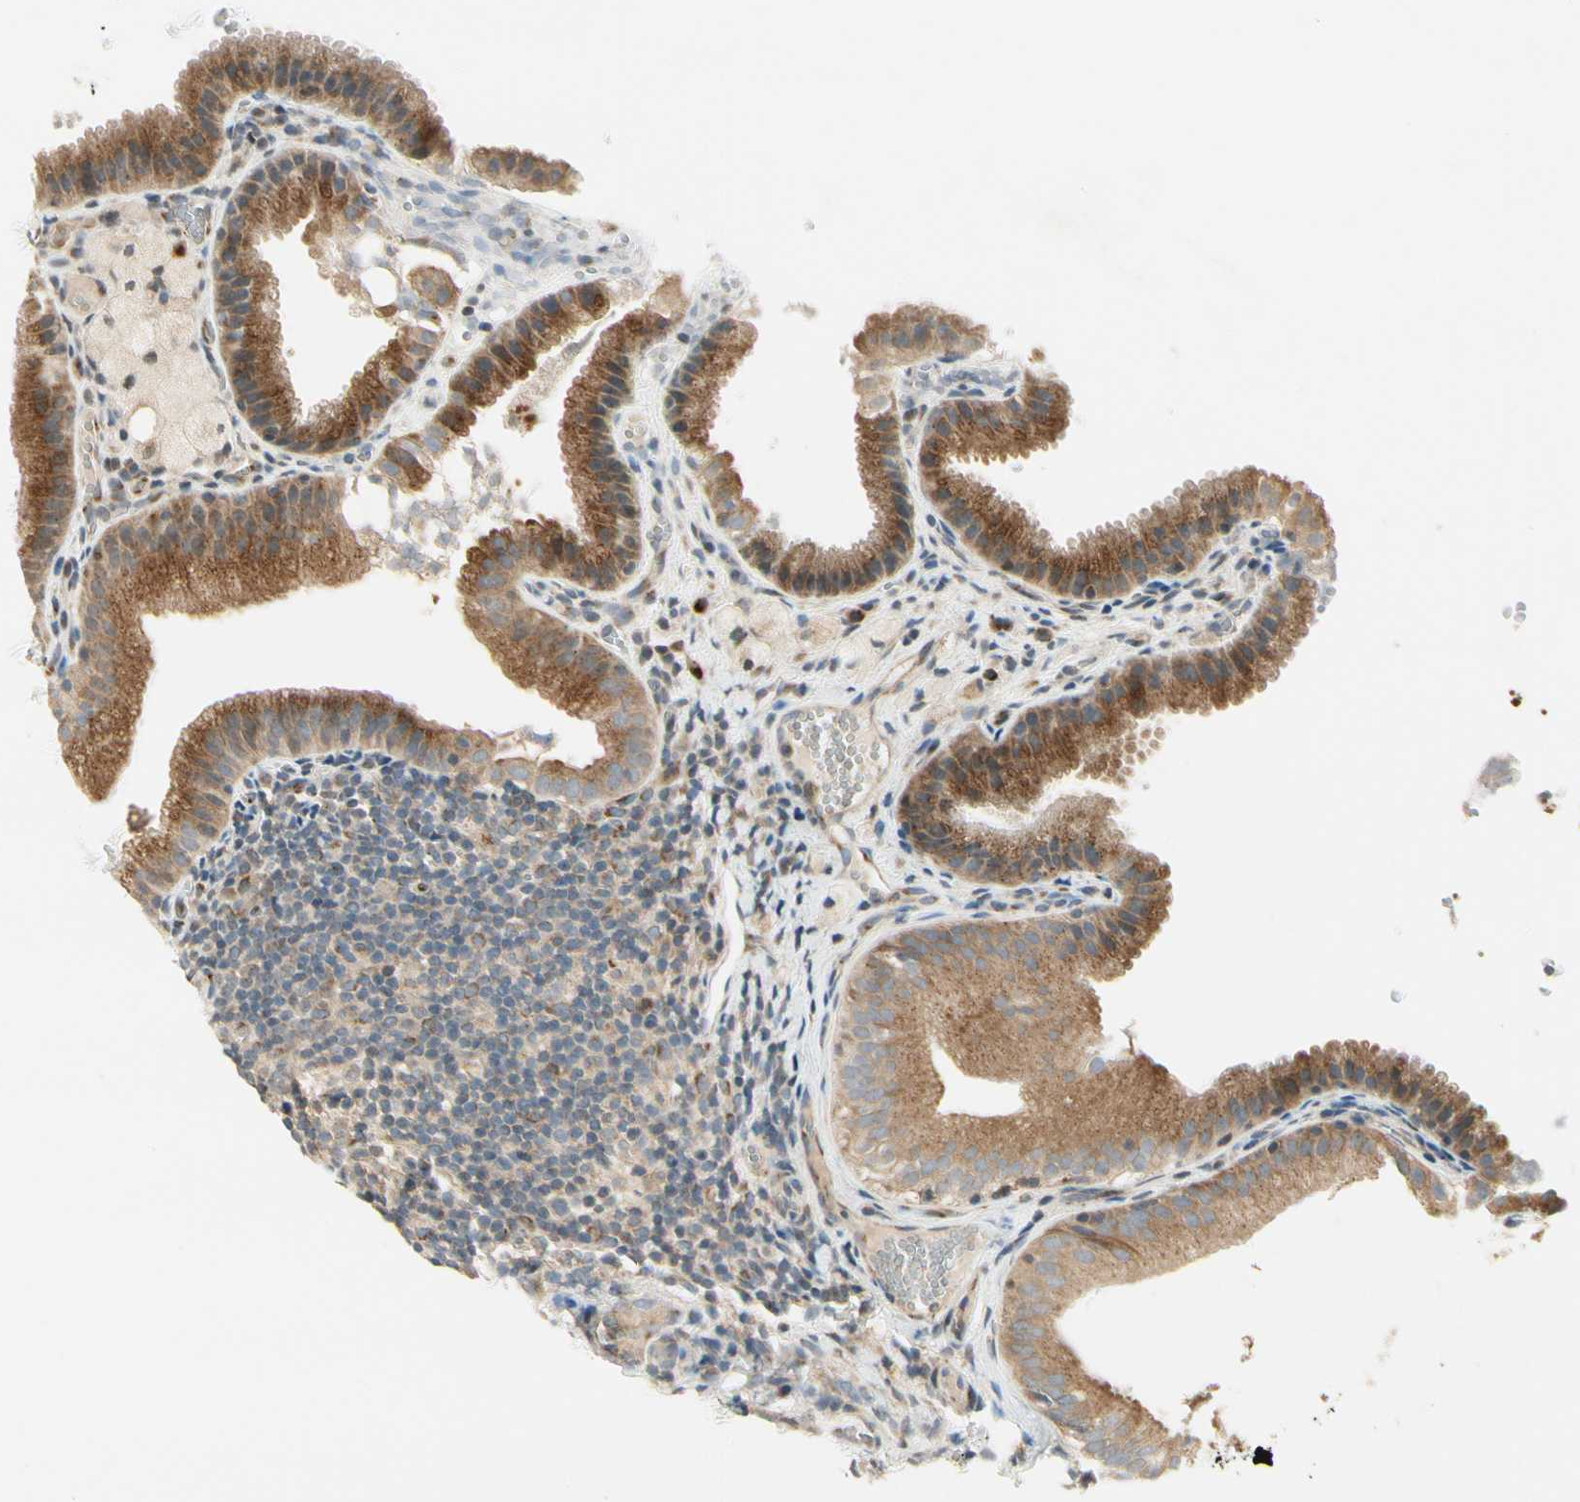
{"staining": {"intensity": "moderate", "quantity": ">75%", "location": "cytoplasmic/membranous"}, "tissue": "gallbladder", "cell_type": "Glandular cells", "image_type": "normal", "snomed": [{"axis": "morphology", "description": "Normal tissue, NOS"}, {"axis": "topography", "description": "Gallbladder"}], "caption": "Immunohistochemical staining of unremarkable human gallbladder demonstrates >75% levels of moderate cytoplasmic/membranous protein expression in about >75% of glandular cells. Immunohistochemistry (ihc) stains the protein of interest in brown and the nuclei are stained blue.", "gene": "MANSC1", "patient": {"sex": "female", "age": 24}}